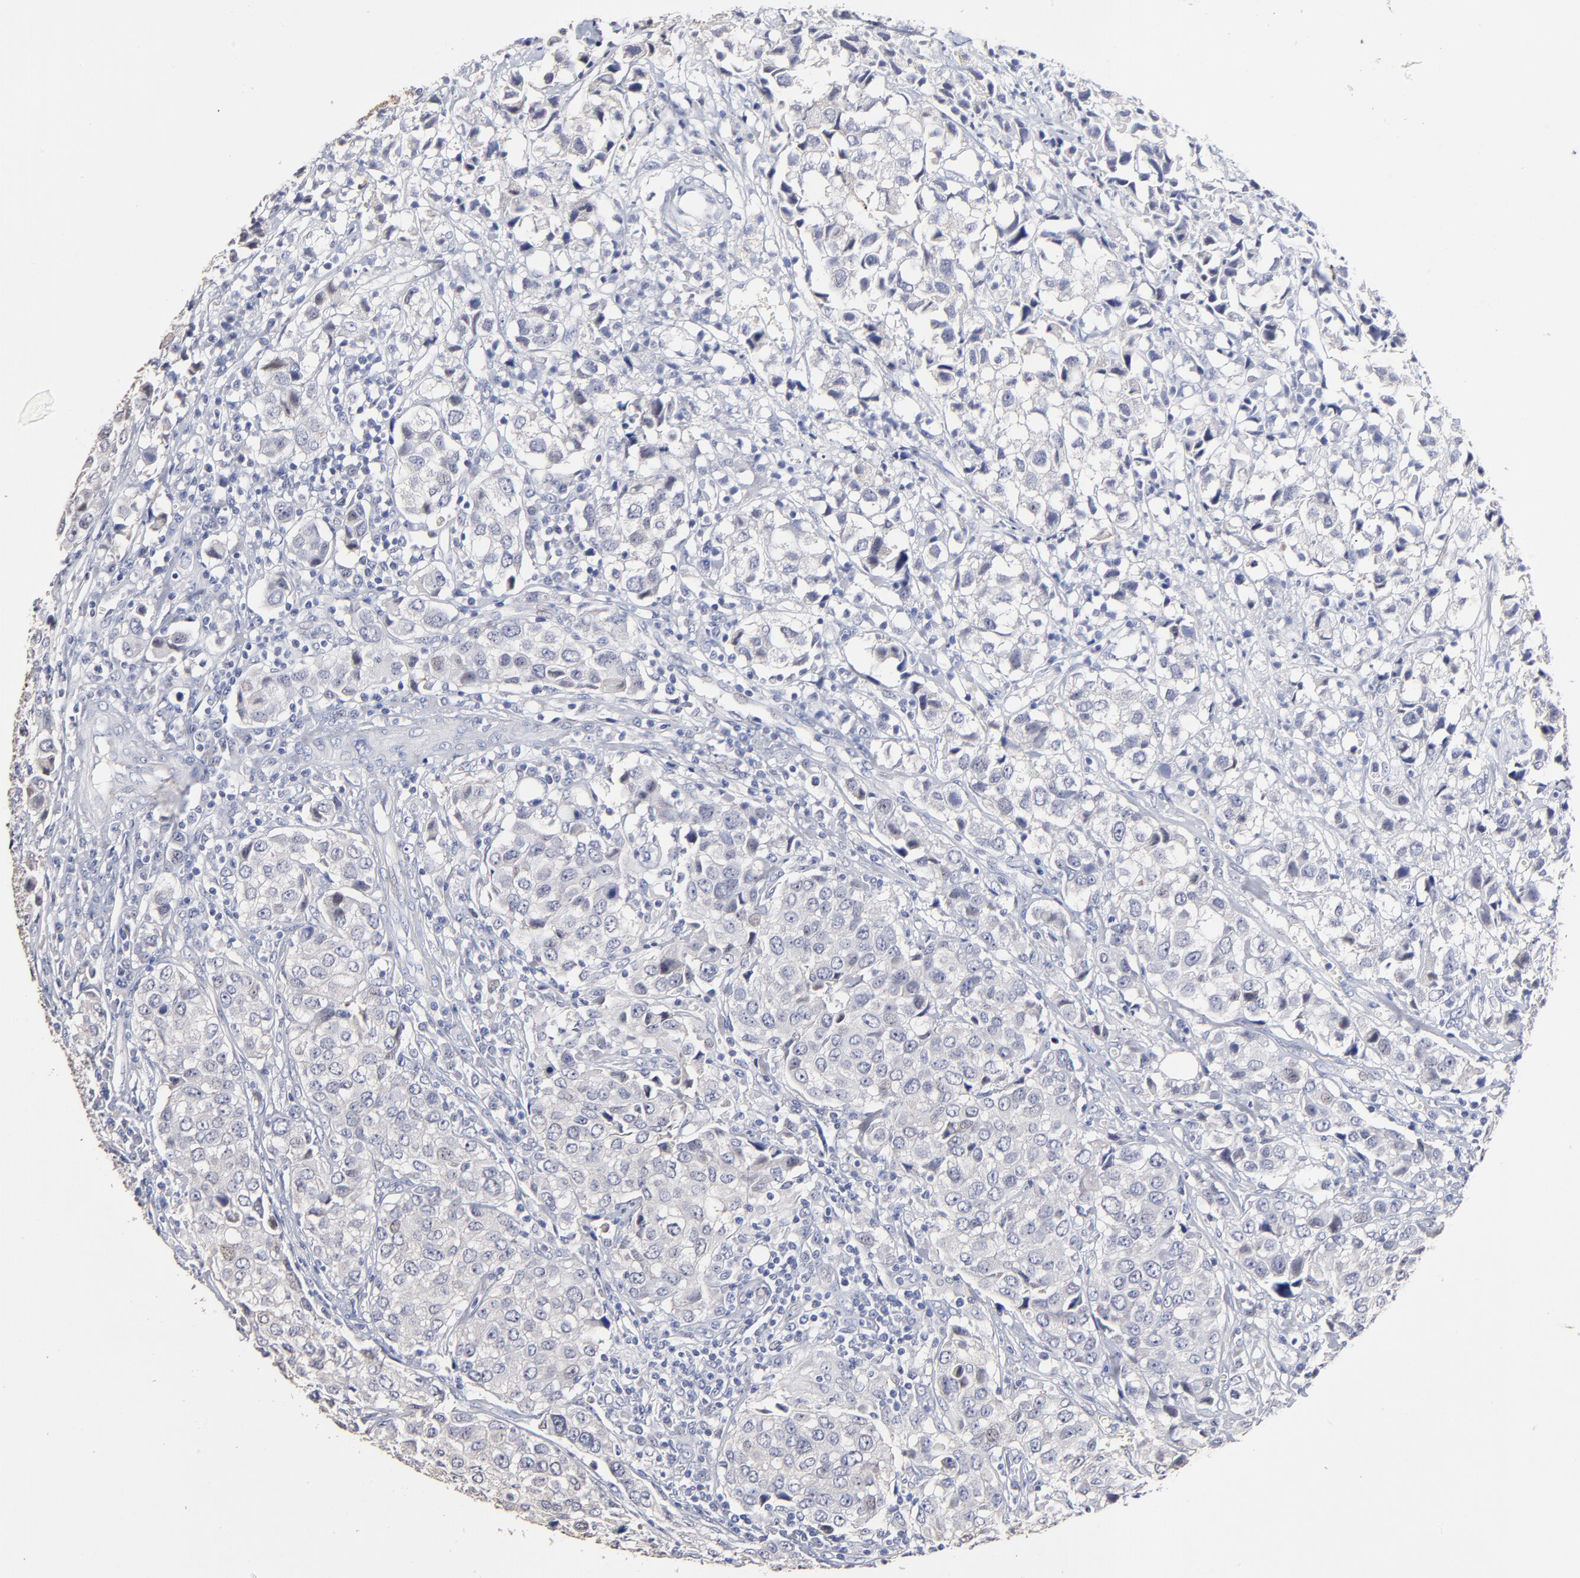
{"staining": {"intensity": "negative", "quantity": "none", "location": "none"}, "tissue": "urothelial cancer", "cell_type": "Tumor cells", "image_type": "cancer", "snomed": [{"axis": "morphology", "description": "Urothelial carcinoma, High grade"}, {"axis": "topography", "description": "Urinary bladder"}], "caption": "High power microscopy histopathology image of an immunohistochemistry histopathology image of high-grade urothelial carcinoma, revealing no significant positivity in tumor cells.", "gene": "CXADR", "patient": {"sex": "female", "age": 75}}